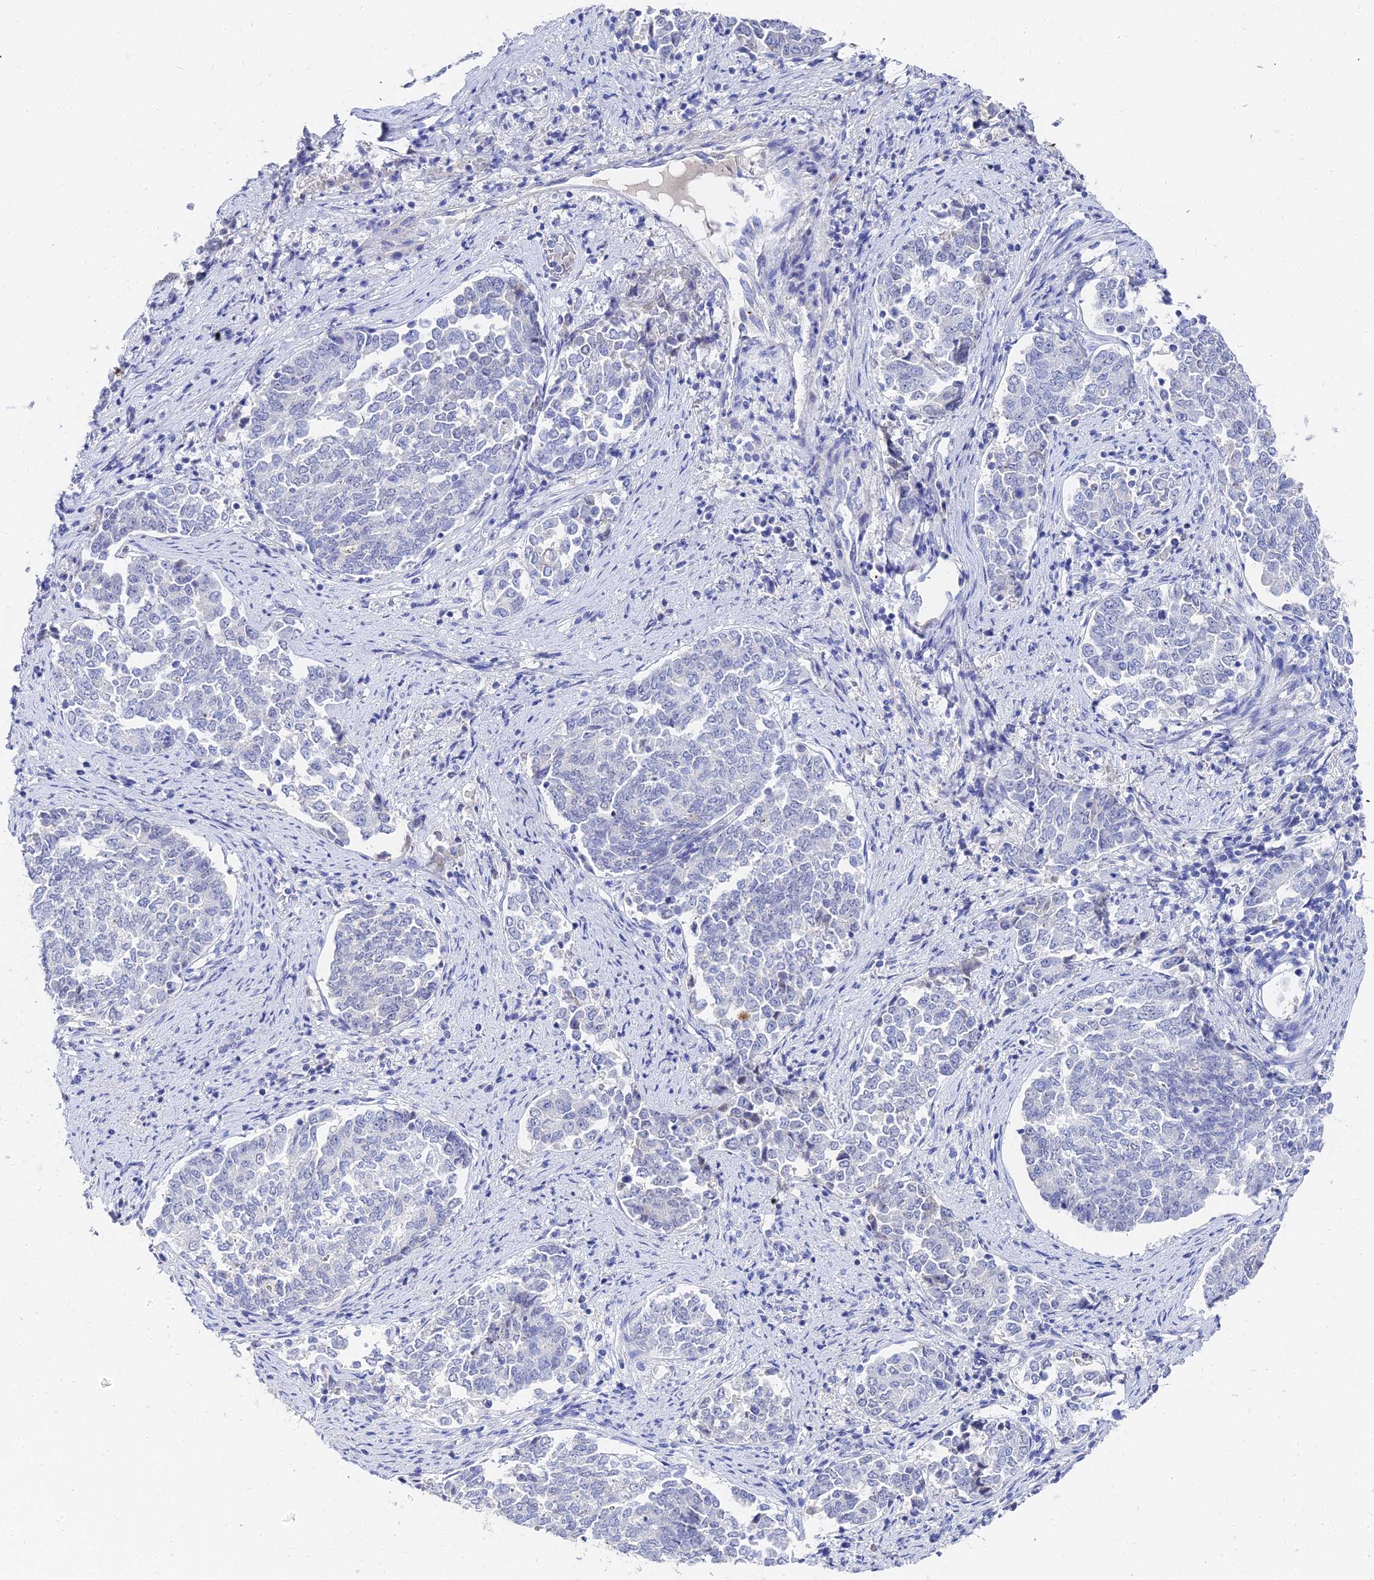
{"staining": {"intensity": "negative", "quantity": "none", "location": "none"}, "tissue": "endometrial cancer", "cell_type": "Tumor cells", "image_type": "cancer", "snomed": [{"axis": "morphology", "description": "Adenocarcinoma, NOS"}, {"axis": "topography", "description": "Endometrium"}], "caption": "Immunohistochemistry (IHC) histopathology image of human endometrial cancer stained for a protein (brown), which displays no staining in tumor cells. The staining was performed using DAB (3,3'-diaminobenzidine) to visualize the protein expression in brown, while the nuclei were stained in blue with hematoxylin (Magnification: 20x).", "gene": "KRT17", "patient": {"sex": "female", "age": 80}}